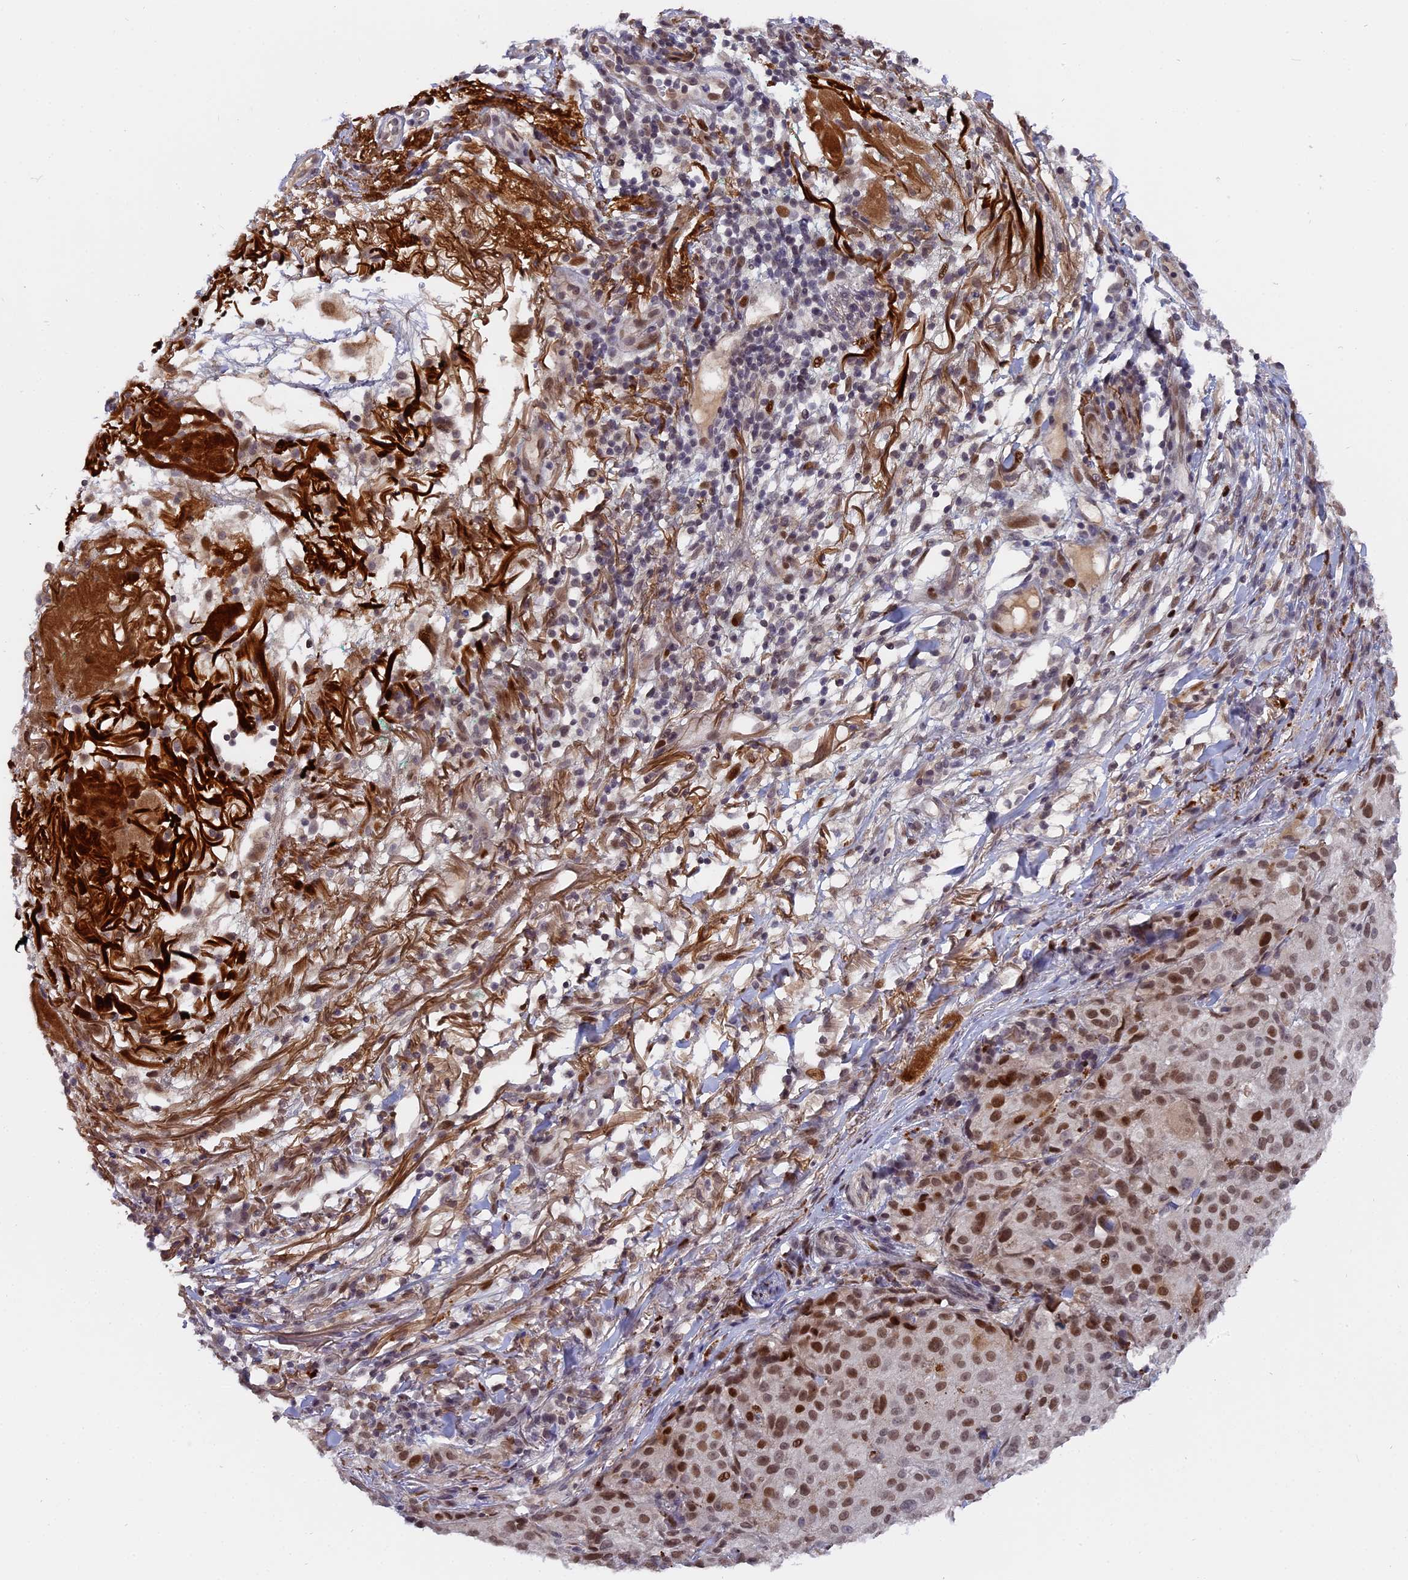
{"staining": {"intensity": "moderate", "quantity": ">75%", "location": "nuclear"}, "tissue": "melanoma", "cell_type": "Tumor cells", "image_type": "cancer", "snomed": [{"axis": "morphology", "description": "Necrosis, NOS"}, {"axis": "morphology", "description": "Malignant melanoma, NOS"}, {"axis": "topography", "description": "Skin"}], "caption": "Immunohistochemical staining of melanoma reveals medium levels of moderate nuclear staining in approximately >75% of tumor cells. Using DAB (brown) and hematoxylin (blue) stains, captured at high magnification using brightfield microscopy.", "gene": "PYGO1", "patient": {"sex": "female", "age": 87}}